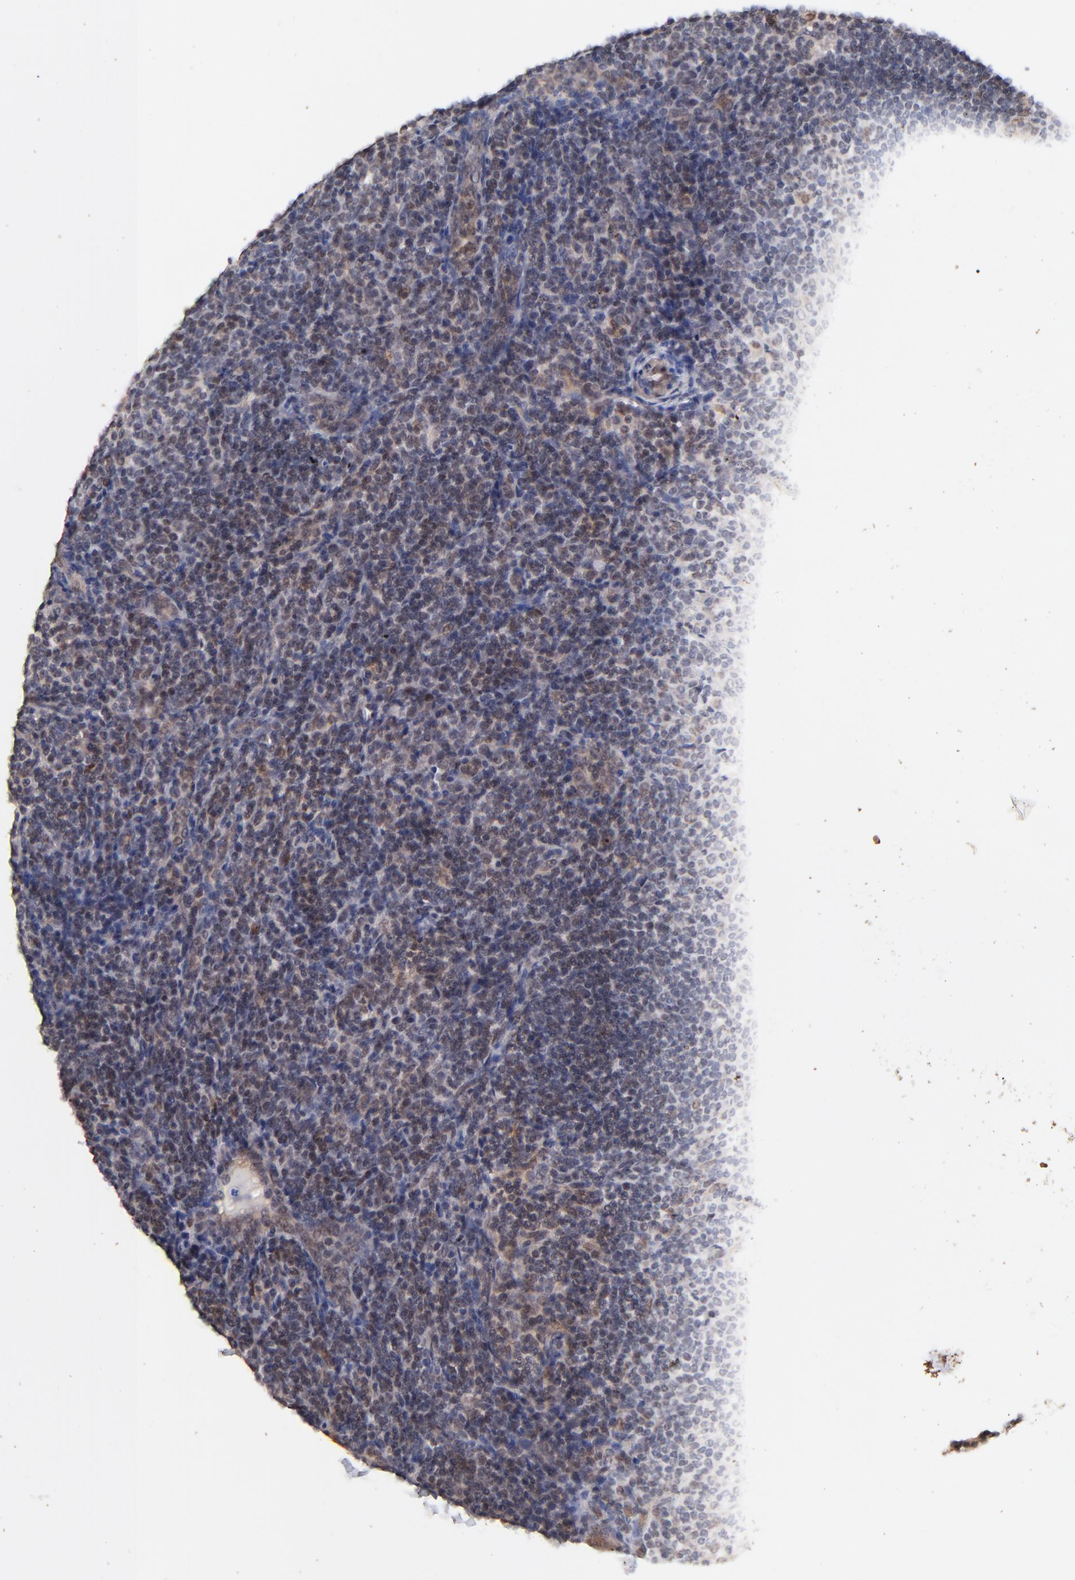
{"staining": {"intensity": "weak", "quantity": "25%-75%", "location": "nuclear"}, "tissue": "lymphoma", "cell_type": "Tumor cells", "image_type": "cancer", "snomed": [{"axis": "morphology", "description": "Malignant lymphoma, non-Hodgkin's type, Low grade"}, {"axis": "topography", "description": "Lymph node"}], "caption": "Protein expression analysis of human lymphoma reveals weak nuclear staining in approximately 25%-75% of tumor cells.", "gene": "ZFP92", "patient": {"sex": "female", "age": 76}}